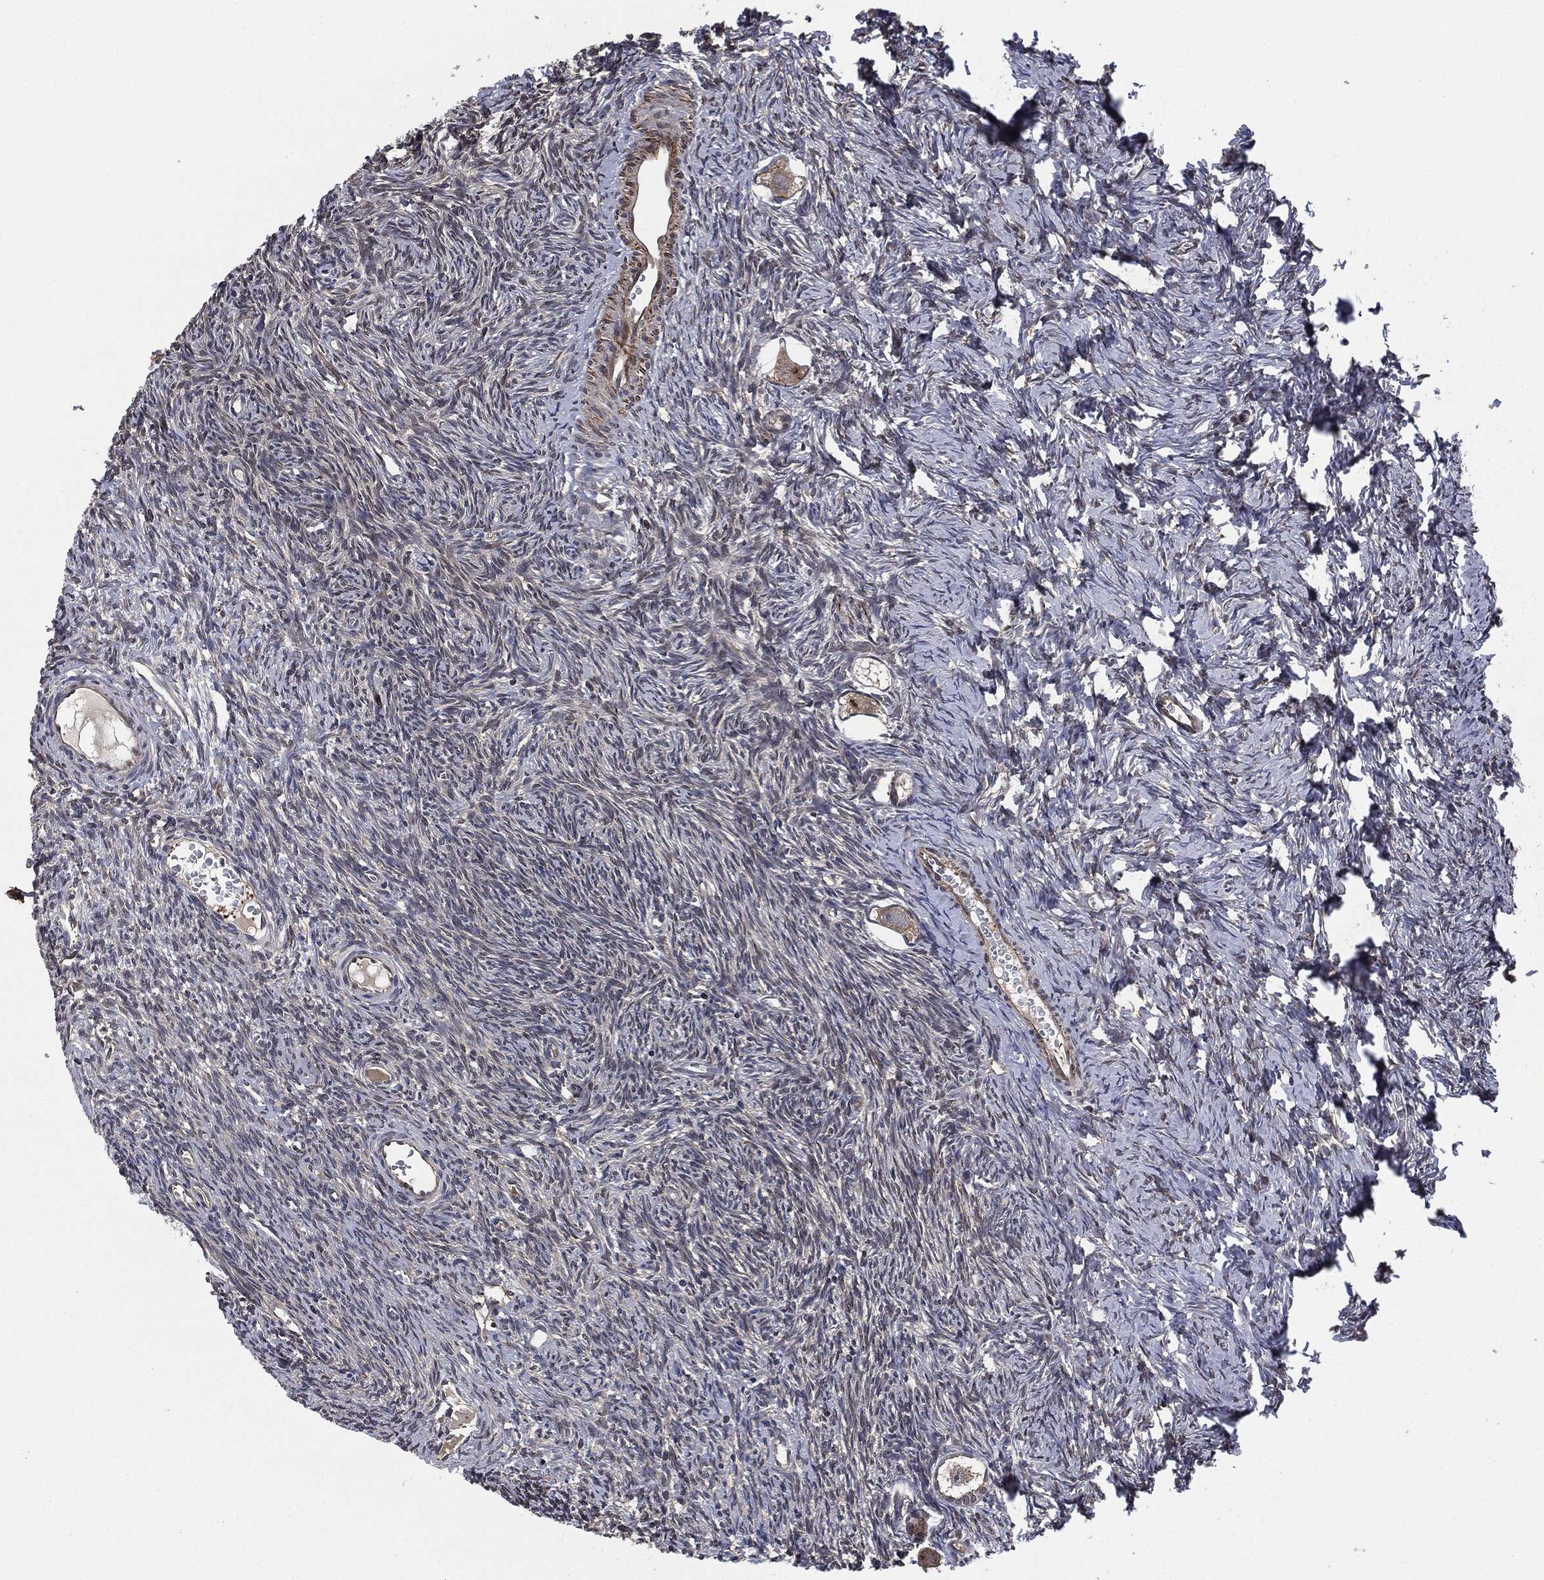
{"staining": {"intensity": "weak", "quantity": "25%-75%", "location": "cytoplasmic/membranous"}, "tissue": "ovary", "cell_type": "Follicle cells", "image_type": "normal", "snomed": [{"axis": "morphology", "description": "Normal tissue, NOS"}, {"axis": "topography", "description": "Ovary"}], "caption": "Immunohistochemical staining of benign human ovary shows weak cytoplasmic/membranous protein staining in about 25%-75% of follicle cells. (brown staining indicates protein expression, while blue staining denotes nuclei).", "gene": "UBR1", "patient": {"sex": "female", "age": 27}}